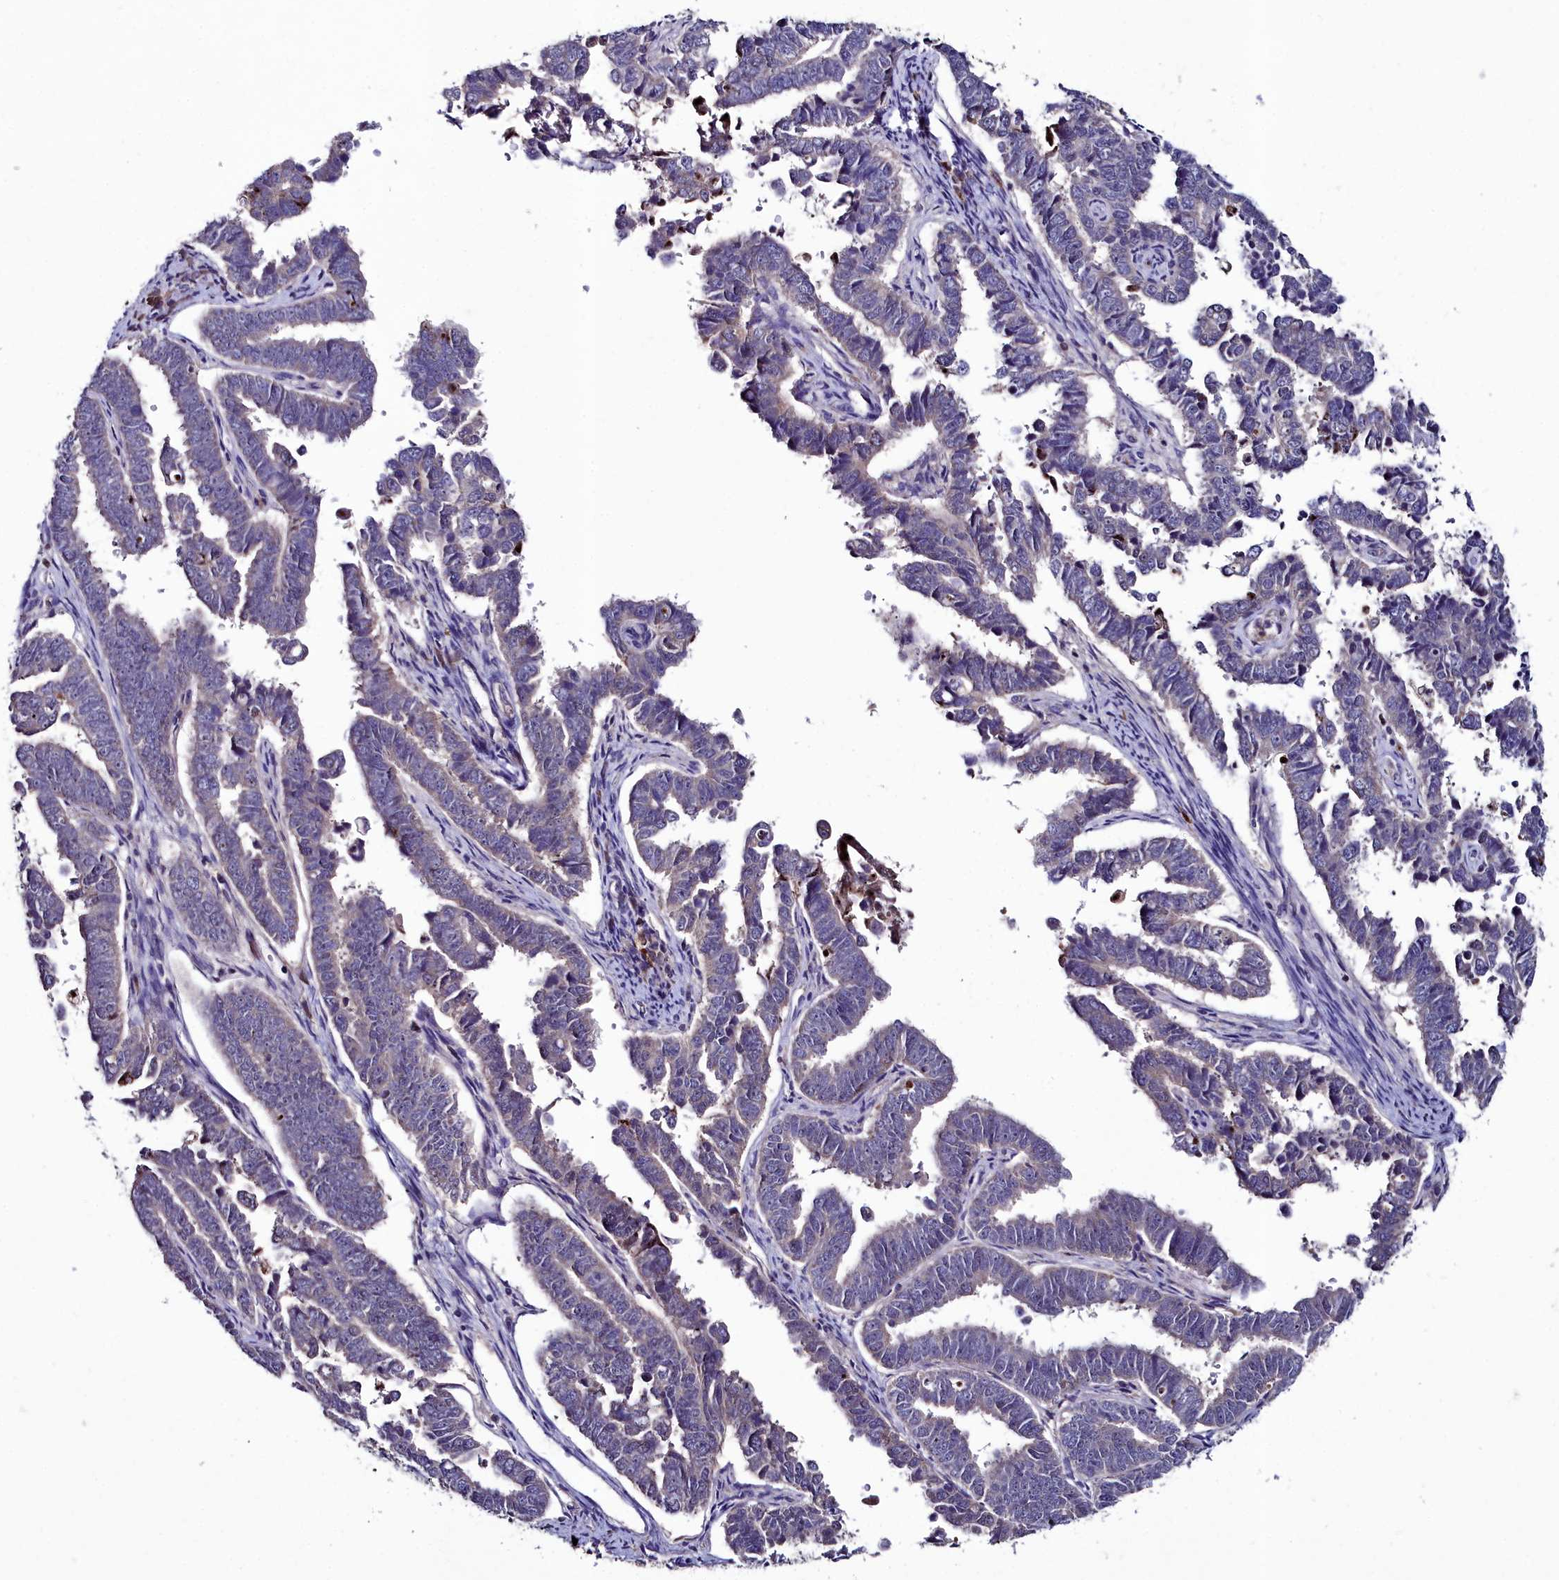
{"staining": {"intensity": "negative", "quantity": "none", "location": "none"}, "tissue": "endometrial cancer", "cell_type": "Tumor cells", "image_type": "cancer", "snomed": [{"axis": "morphology", "description": "Adenocarcinoma, NOS"}, {"axis": "topography", "description": "Endometrium"}], "caption": "The photomicrograph shows no significant expression in tumor cells of endometrial adenocarcinoma.", "gene": "AMBRA1", "patient": {"sex": "female", "age": 75}}